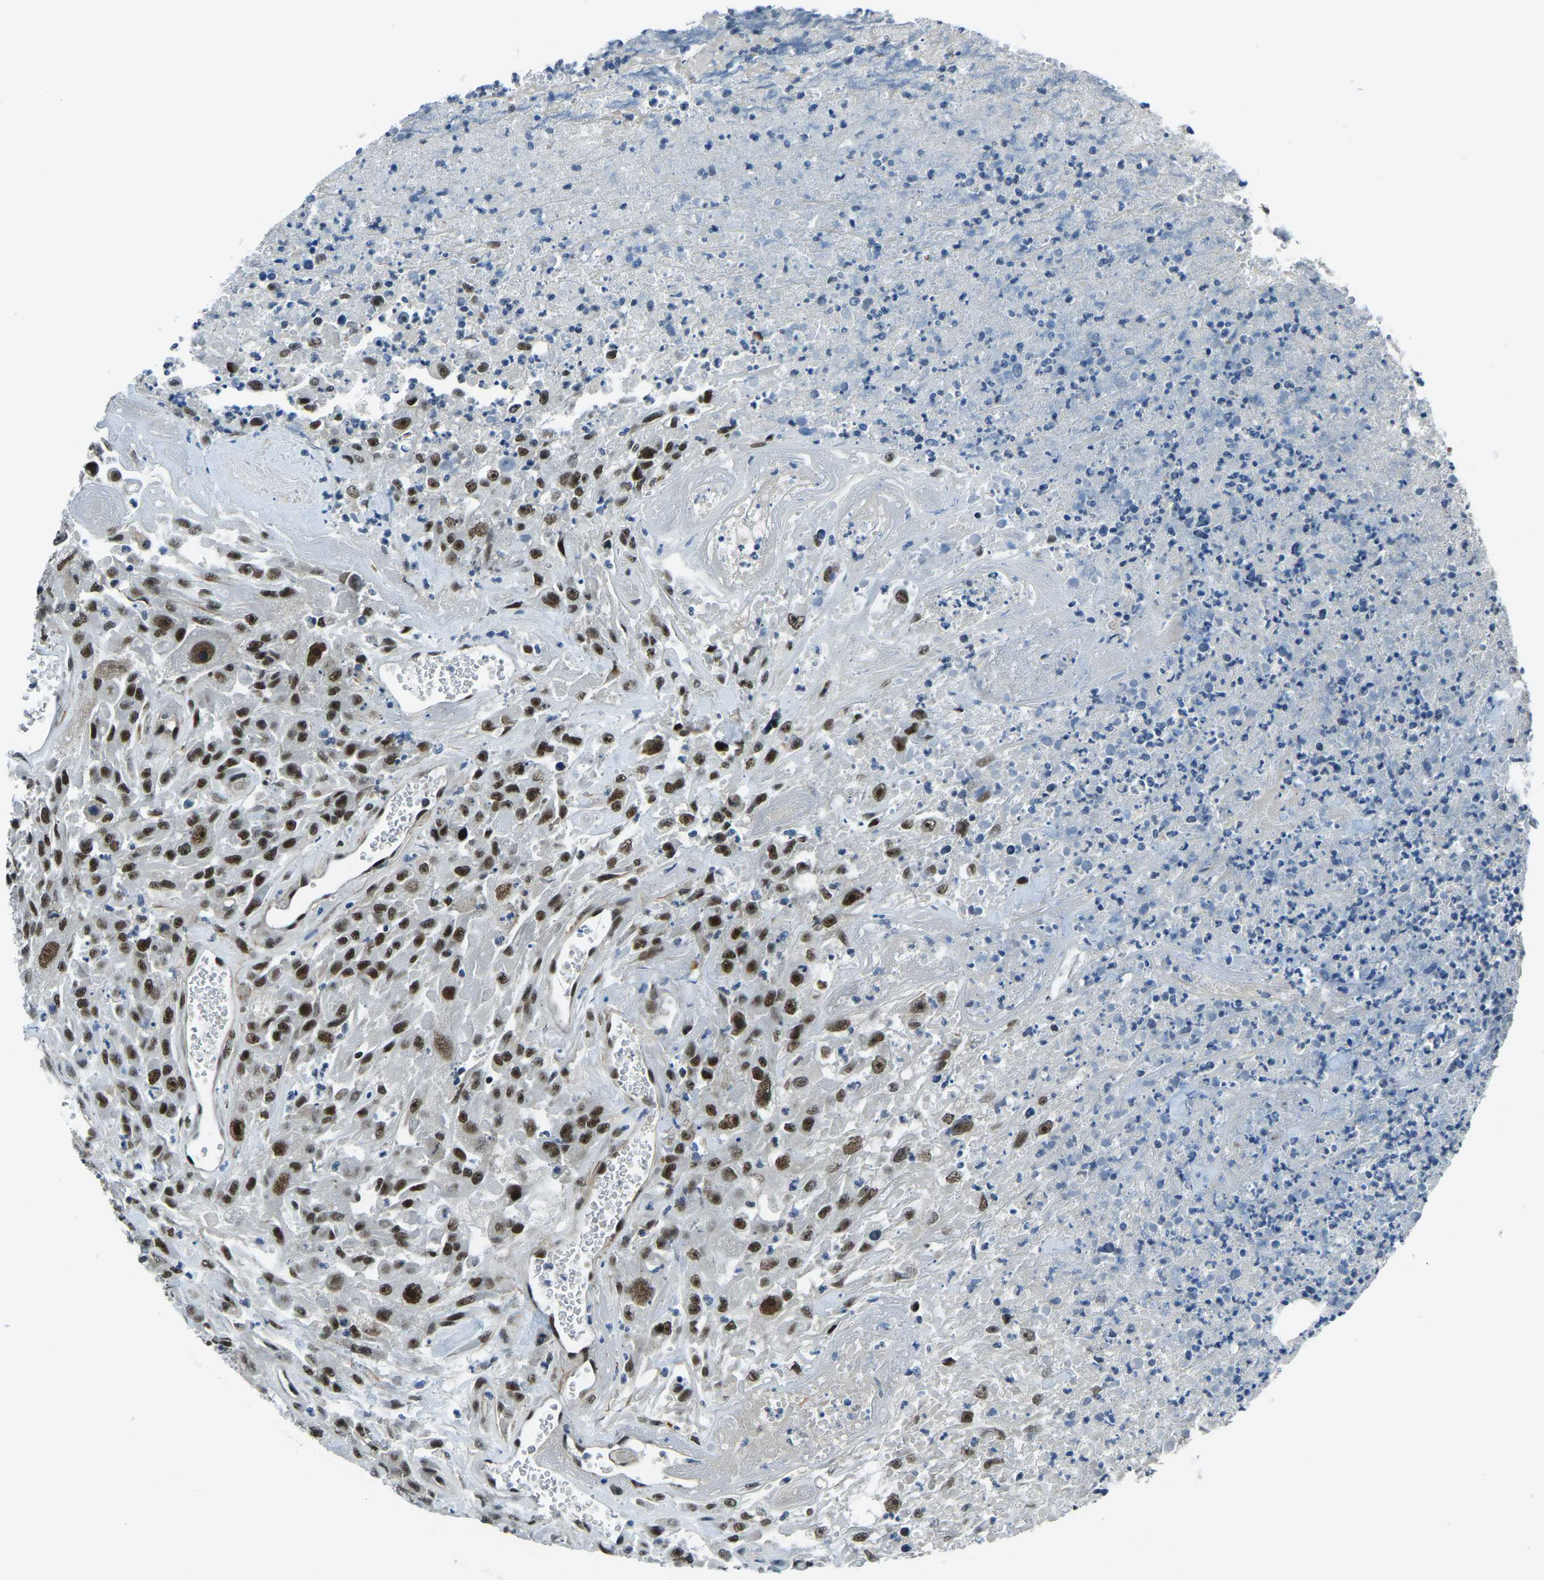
{"staining": {"intensity": "strong", "quantity": ">75%", "location": "nuclear"}, "tissue": "urothelial cancer", "cell_type": "Tumor cells", "image_type": "cancer", "snomed": [{"axis": "morphology", "description": "Urothelial carcinoma, High grade"}, {"axis": "topography", "description": "Urinary bladder"}], "caption": "There is high levels of strong nuclear staining in tumor cells of high-grade urothelial carcinoma, as demonstrated by immunohistochemical staining (brown color).", "gene": "PRCC", "patient": {"sex": "male", "age": 46}}